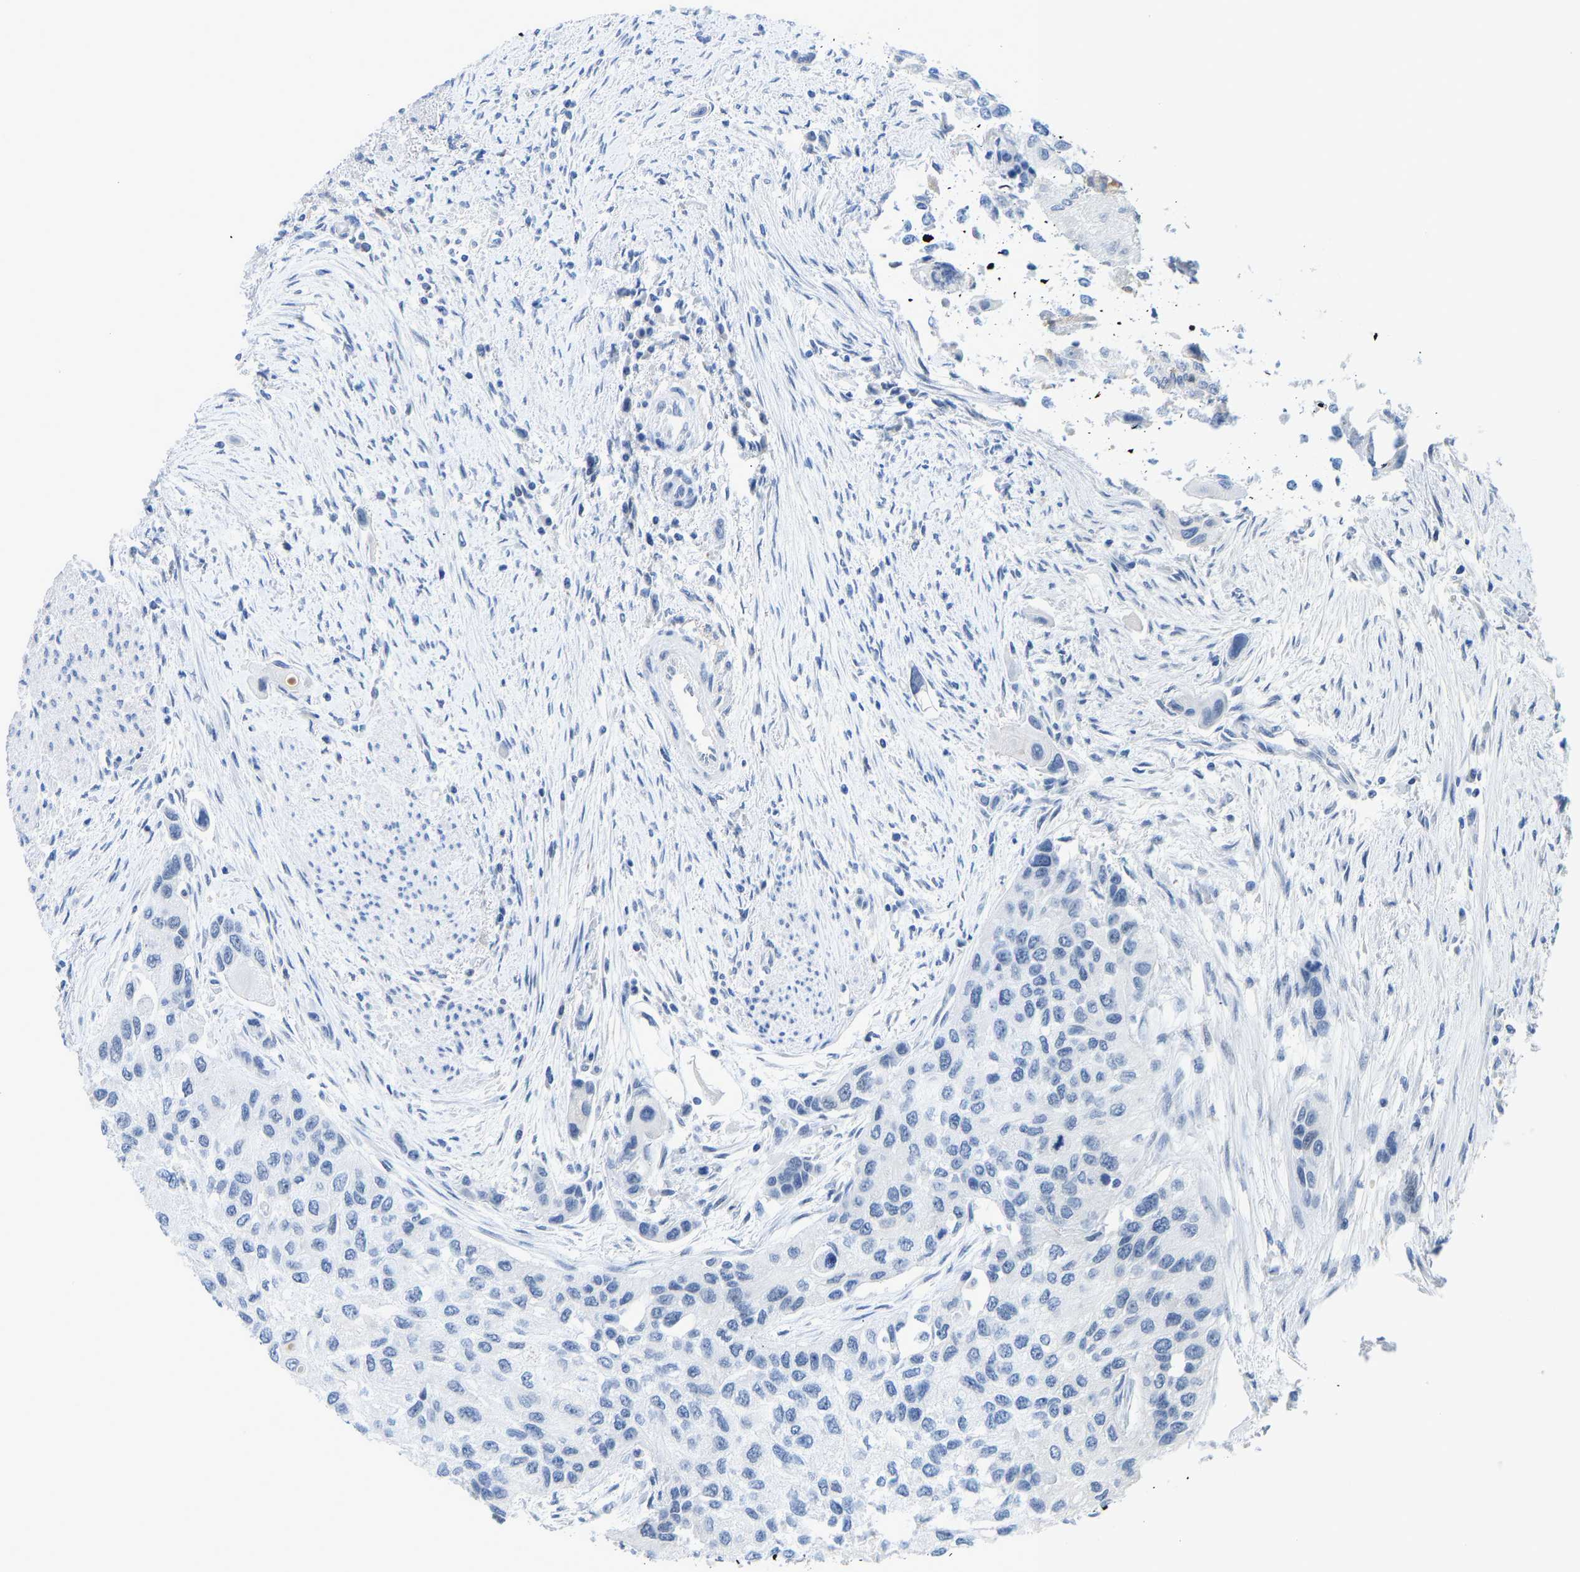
{"staining": {"intensity": "negative", "quantity": "none", "location": "none"}, "tissue": "urothelial cancer", "cell_type": "Tumor cells", "image_type": "cancer", "snomed": [{"axis": "morphology", "description": "Urothelial carcinoma, High grade"}, {"axis": "topography", "description": "Urinary bladder"}], "caption": "Photomicrograph shows no protein staining in tumor cells of urothelial cancer tissue. The staining is performed using DAB (3,3'-diaminobenzidine) brown chromogen with nuclei counter-stained in using hematoxylin.", "gene": "TXNDC2", "patient": {"sex": "female", "age": 56}}